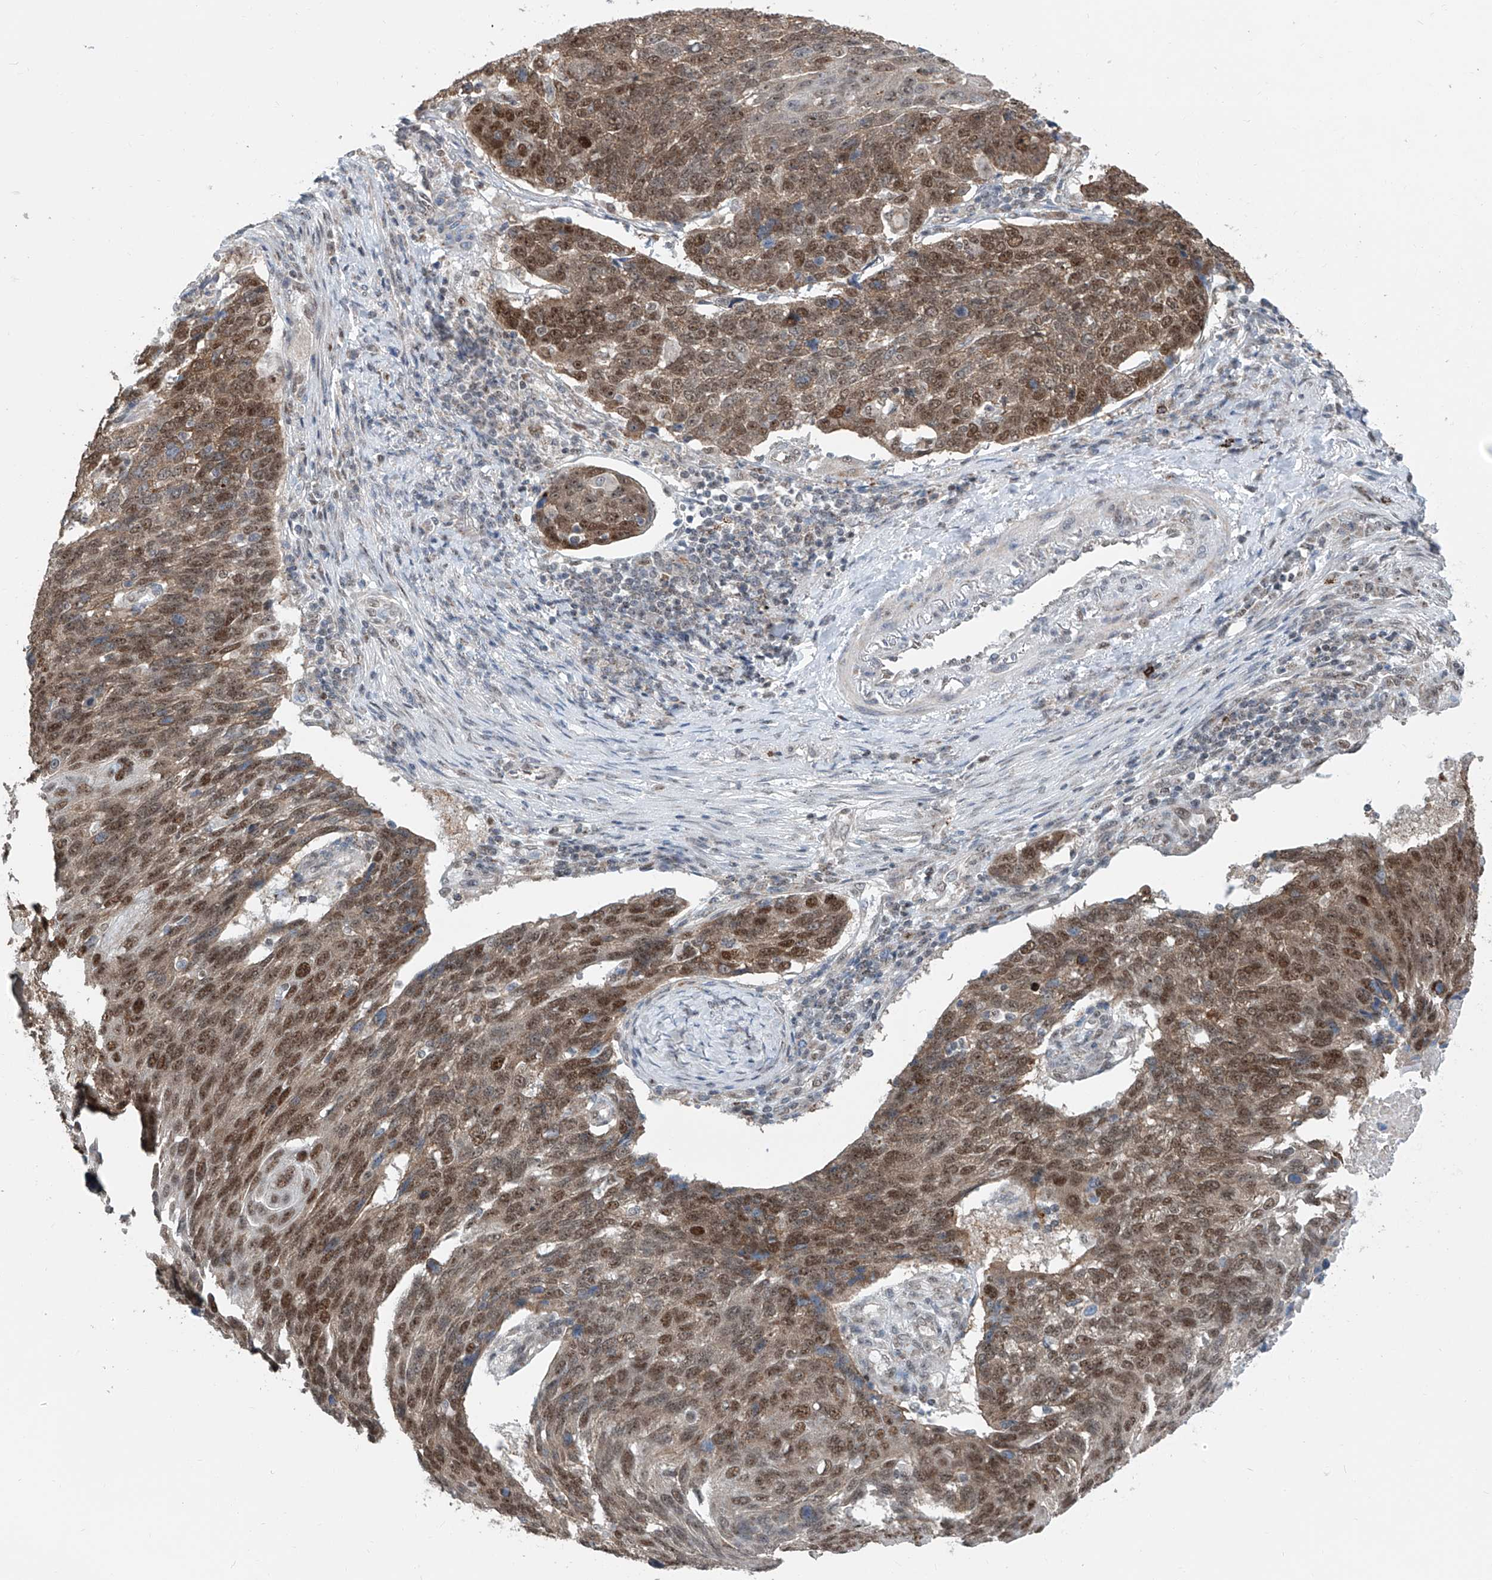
{"staining": {"intensity": "moderate", "quantity": ">75%", "location": "cytoplasmic/membranous,nuclear"}, "tissue": "lung cancer", "cell_type": "Tumor cells", "image_type": "cancer", "snomed": [{"axis": "morphology", "description": "Squamous cell carcinoma, NOS"}, {"axis": "topography", "description": "Lung"}], "caption": "Tumor cells demonstrate medium levels of moderate cytoplasmic/membranous and nuclear staining in about >75% of cells in human lung cancer (squamous cell carcinoma). (DAB (3,3'-diaminobenzidine) IHC, brown staining for protein, blue staining for nuclei).", "gene": "SDE2", "patient": {"sex": "male", "age": 66}}